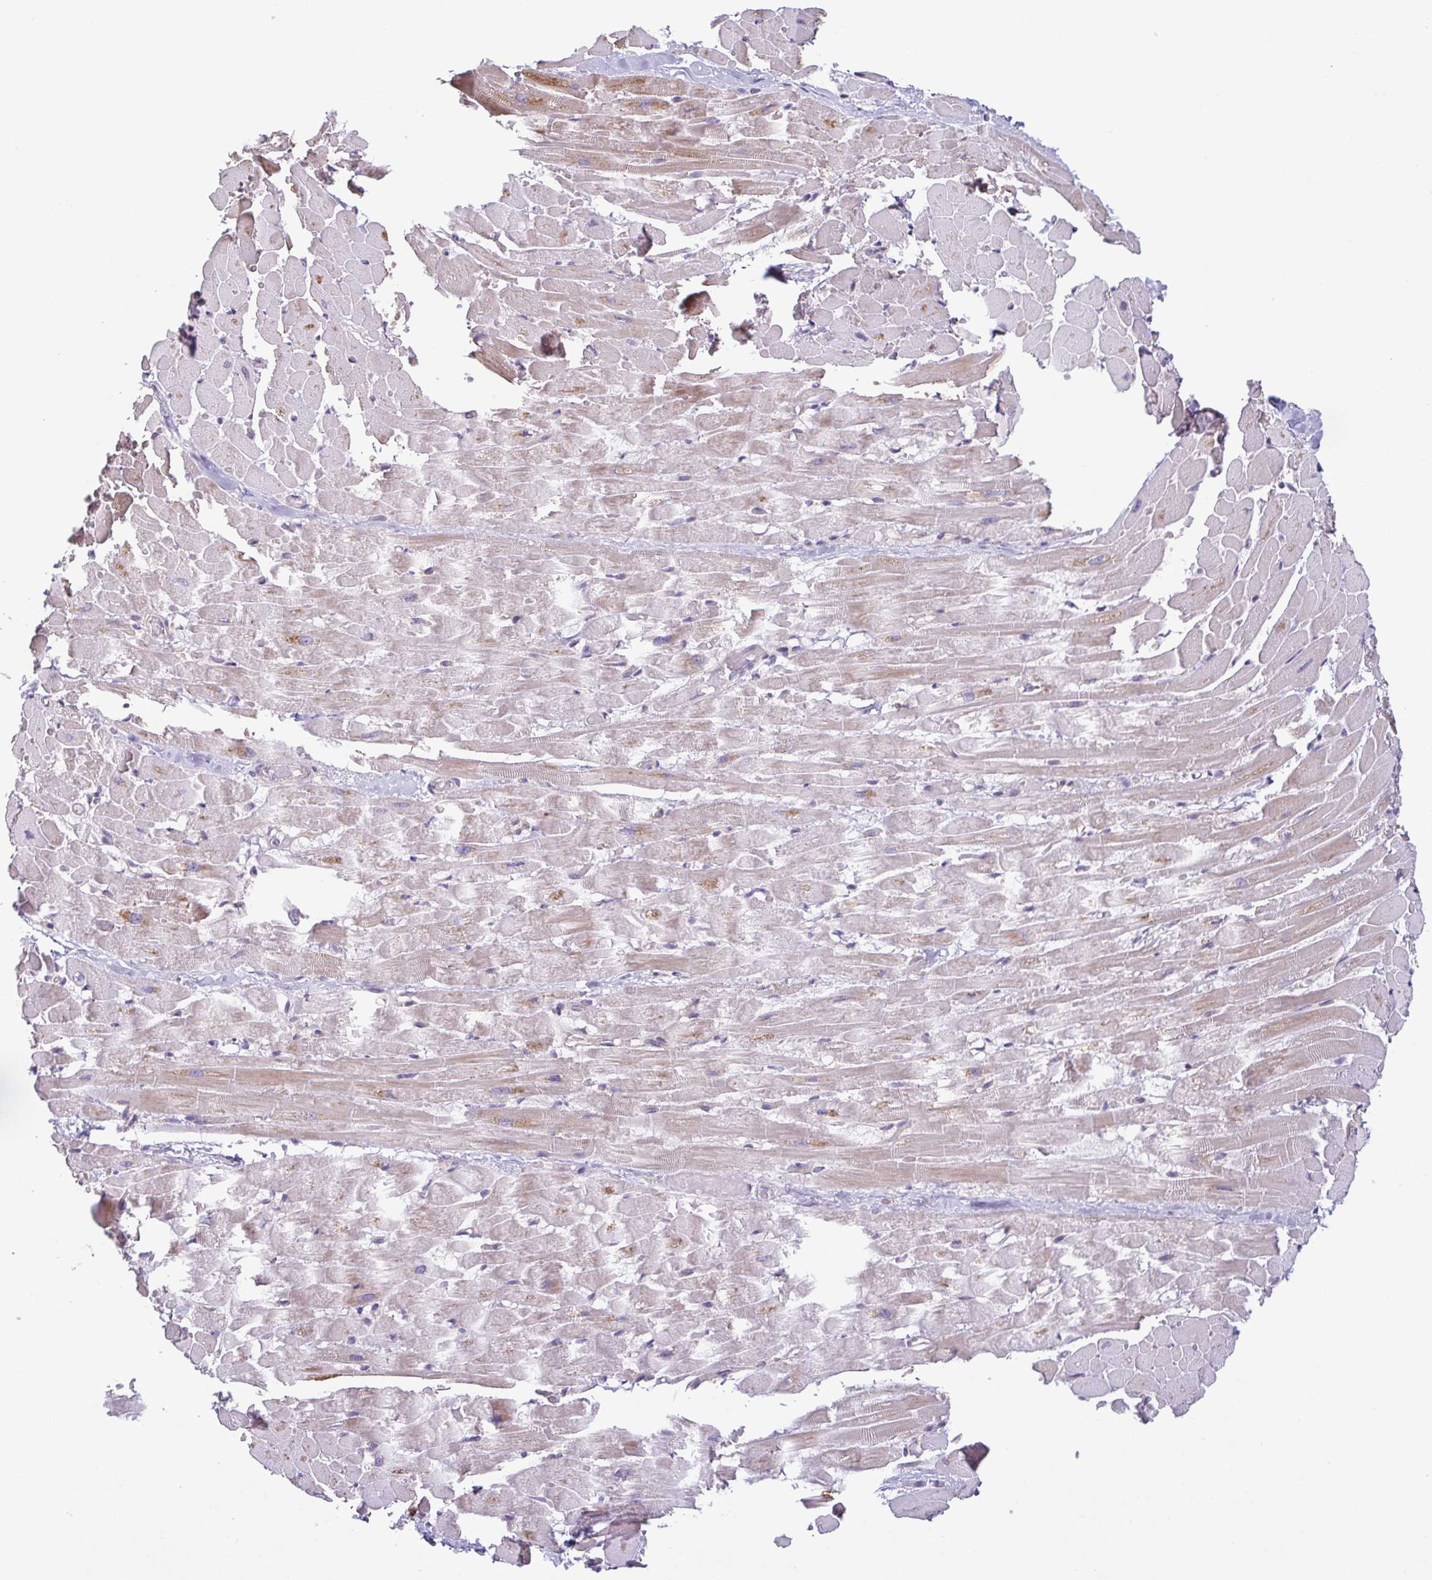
{"staining": {"intensity": "weak", "quantity": "25%-75%", "location": "cytoplasmic/membranous"}, "tissue": "heart muscle", "cell_type": "Cardiomyocytes", "image_type": "normal", "snomed": [{"axis": "morphology", "description": "Normal tissue, NOS"}, {"axis": "topography", "description": "Heart"}], "caption": "Immunohistochemistry (IHC) staining of normal heart muscle, which shows low levels of weak cytoplasmic/membranous expression in about 25%-75% of cardiomyocytes indicating weak cytoplasmic/membranous protein expression. The staining was performed using DAB (brown) for protein detection and nuclei were counterstained in hematoxylin (blue).", "gene": "LMF2", "patient": {"sex": "male", "age": 37}}